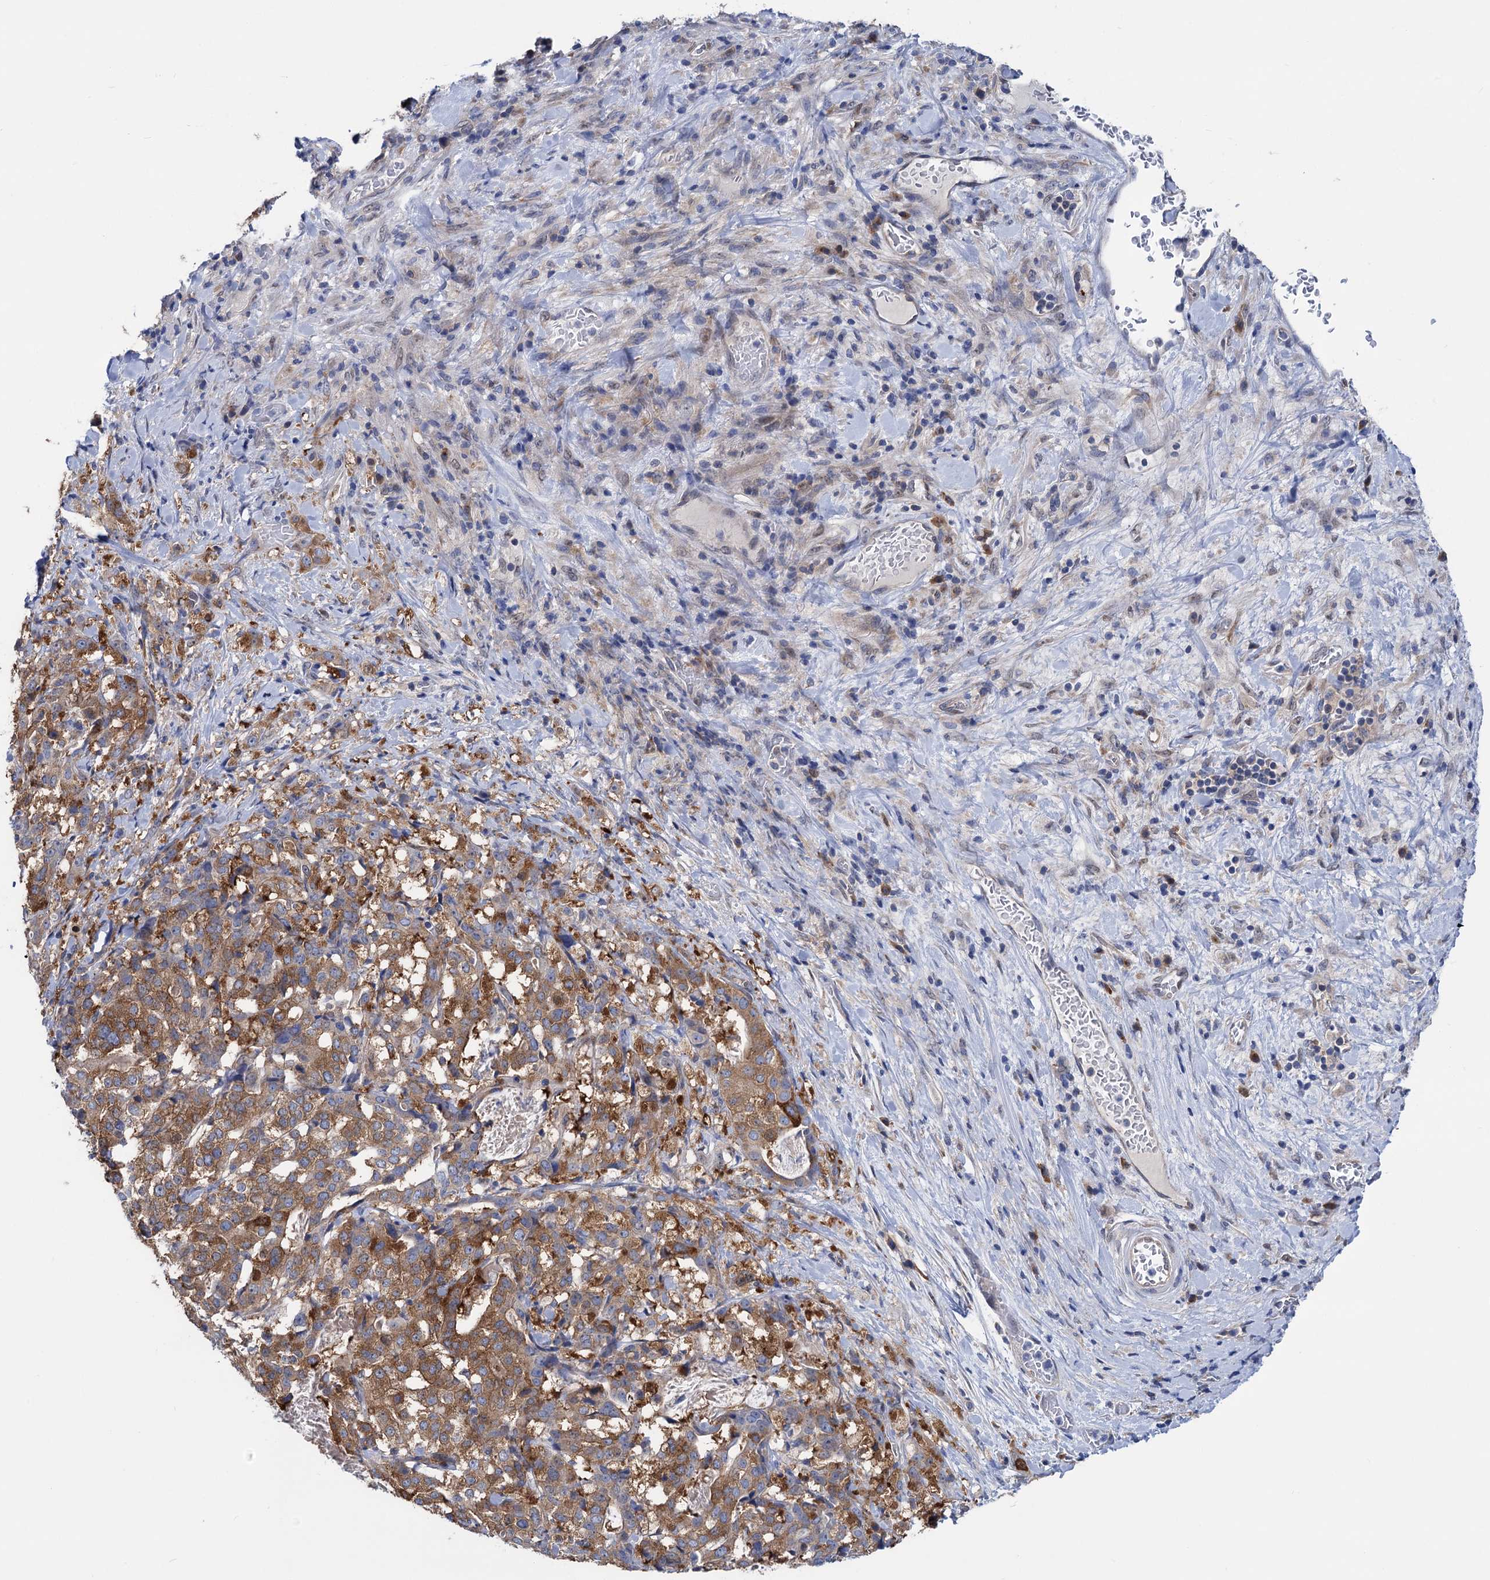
{"staining": {"intensity": "strong", "quantity": ">75%", "location": "cytoplasmic/membranous"}, "tissue": "stomach cancer", "cell_type": "Tumor cells", "image_type": "cancer", "snomed": [{"axis": "morphology", "description": "Adenocarcinoma, NOS"}, {"axis": "topography", "description": "Stomach"}], "caption": "High-magnification brightfield microscopy of stomach adenocarcinoma stained with DAB (3,3'-diaminobenzidine) (brown) and counterstained with hematoxylin (blue). tumor cells exhibit strong cytoplasmic/membranous staining is appreciated in approximately>75% of cells.", "gene": "ZNRD2", "patient": {"sex": "male", "age": 48}}